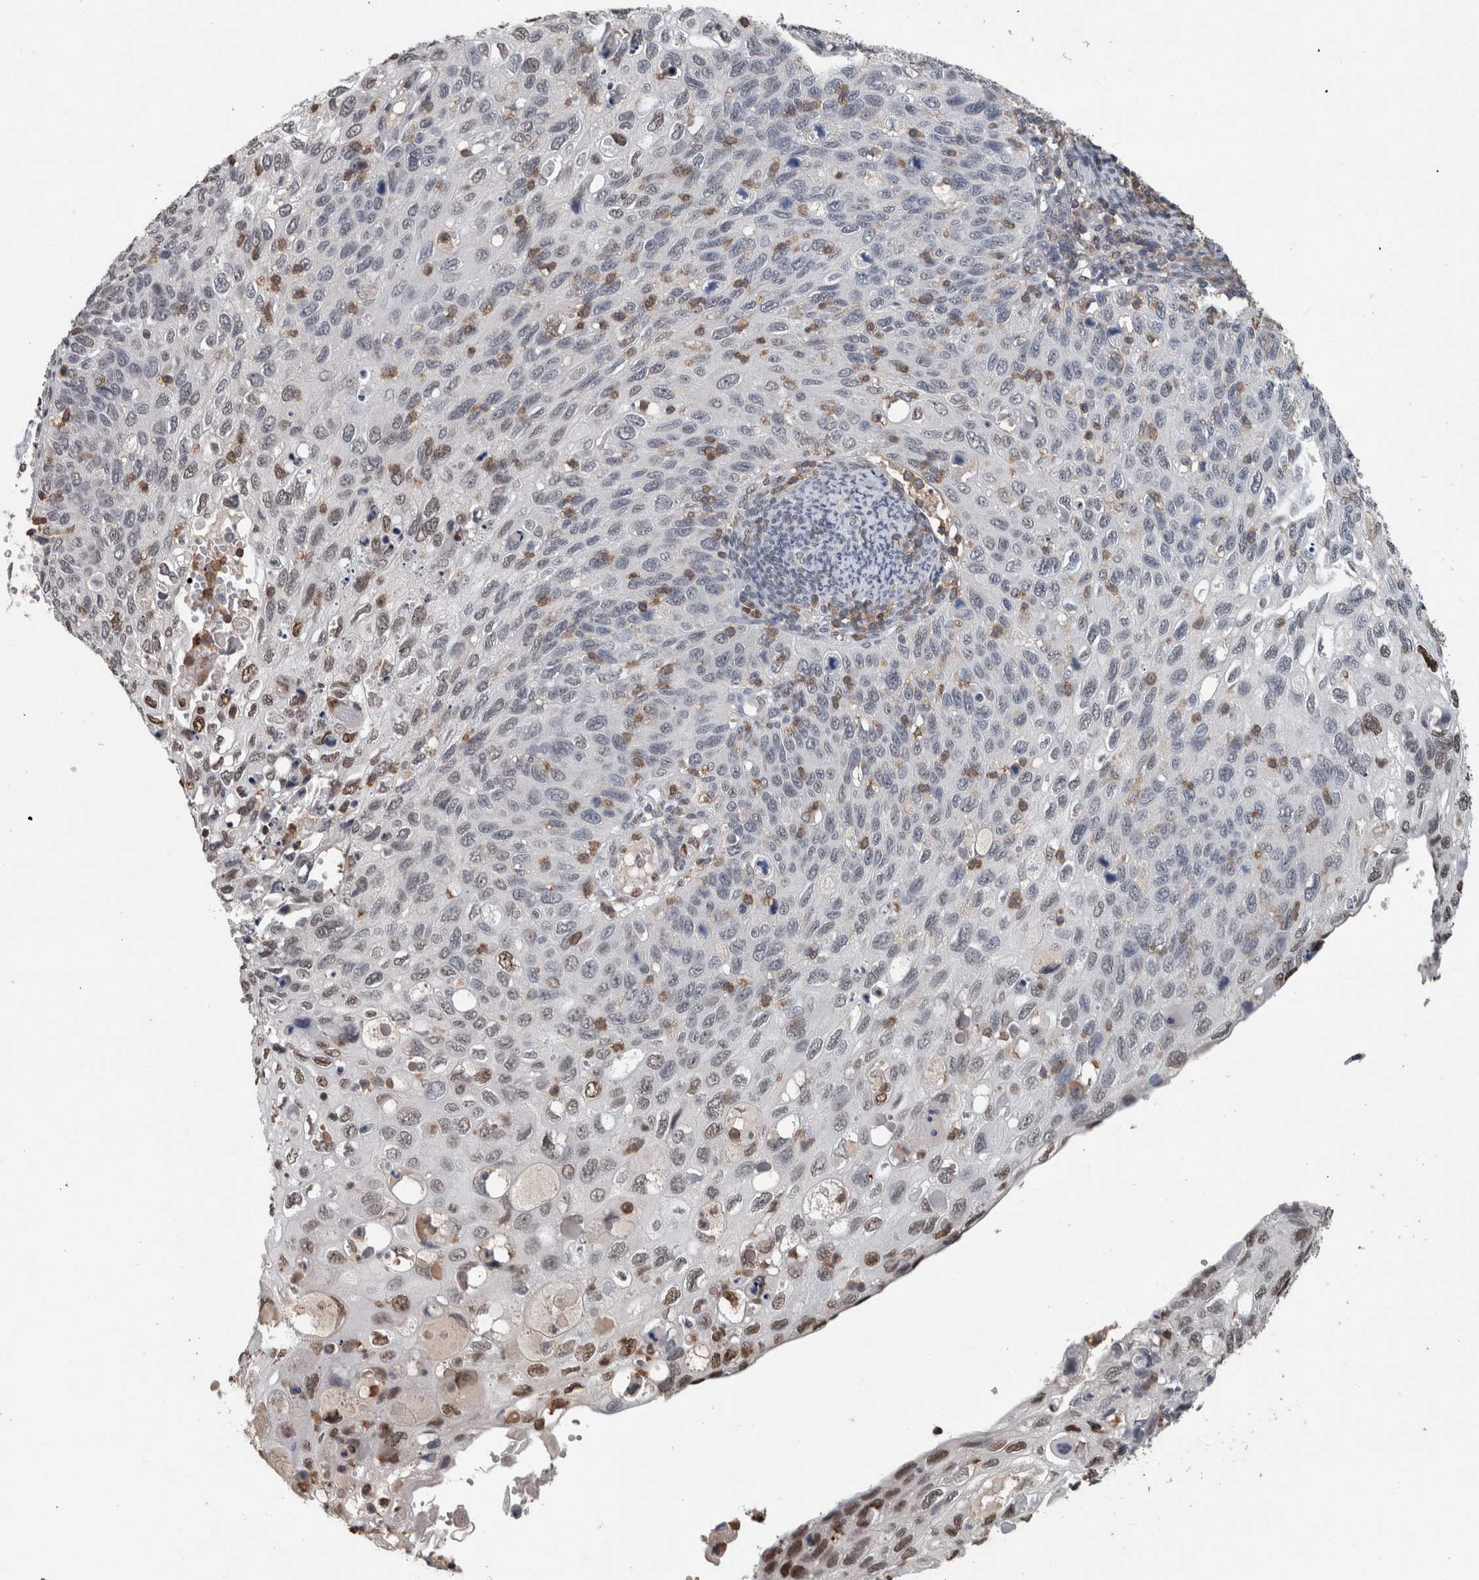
{"staining": {"intensity": "moderate", "quantity": "<25%", "location": "nuclear"}, "tissue": "cervical cancer", "cell_type": "Tumor cells", "image_type": "cancer", "snomed": [{"axis": "morphology", "description": "Squamous cell carcinoma, NOS"}, {"axis": "topography", "description": "Cervix"}], "caption": "IHC (DAB) staining of cervical cancer (squamous cell carcinoma) displays moderate nuclear protein positivity in about <25% of tumor cells.", "gene": "MAFF", "patient": {"sex": "female", "age": 70}}